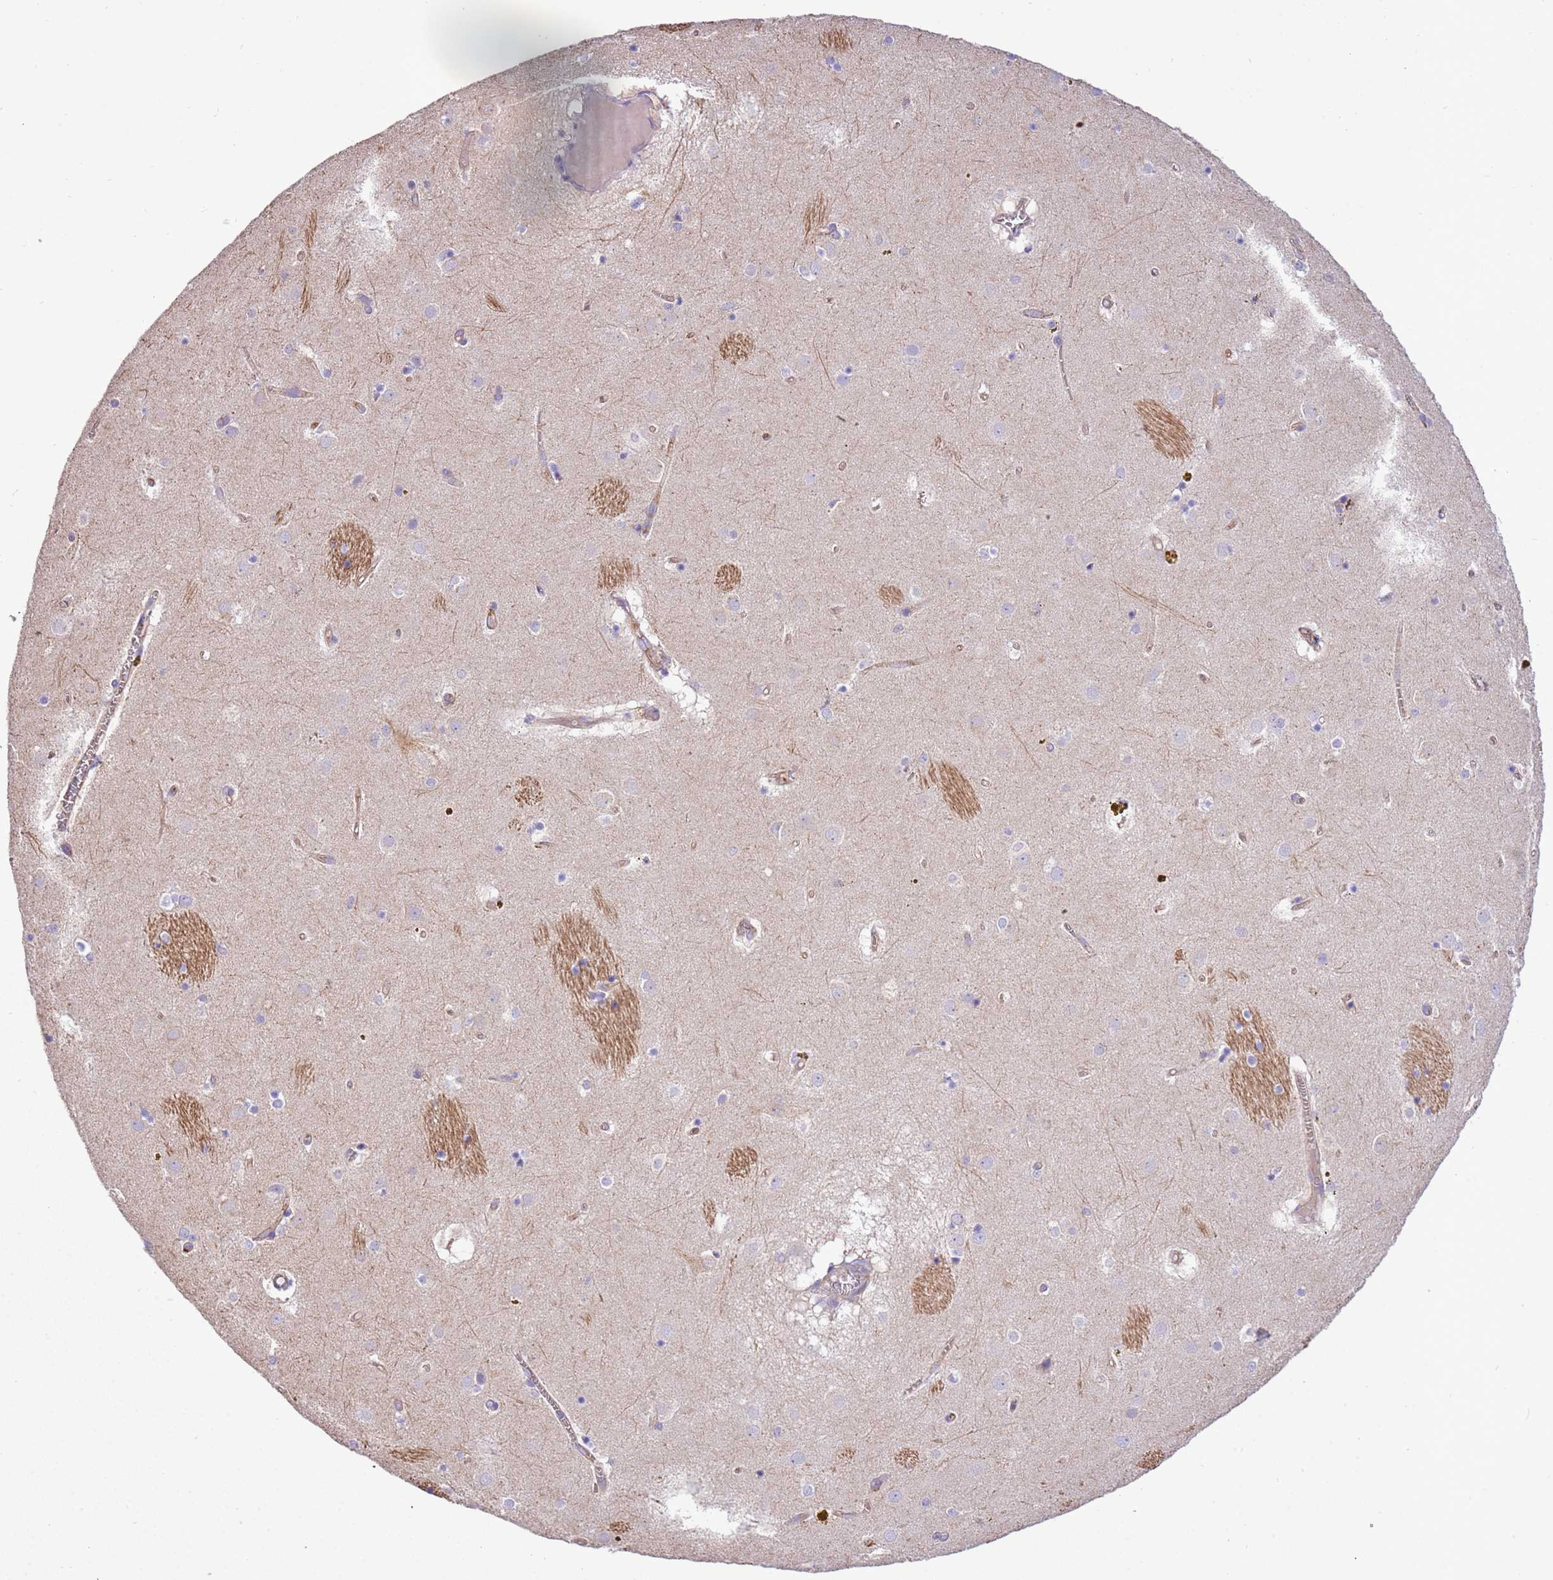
{"staining": {"intensity": "weak", "quantity": "<25%", "location": "cytoplasmic/membranous"}, "tissue": "caudate", "cell_type": "Glial cells", "image_type": "normal", "snomed": [{"axis": "morphology", "description": "Normal tissue, NOS"}, {"axis": "topography", "description": "Lateral ventricle wall"}], "caption": "High power microscopy photomicrograph of an IHC histopathology image of normal caudate, revealing no significant staining in glial cells.", "gene": "NAALADL1", "patient": {"sex": "male", "age": 70}}